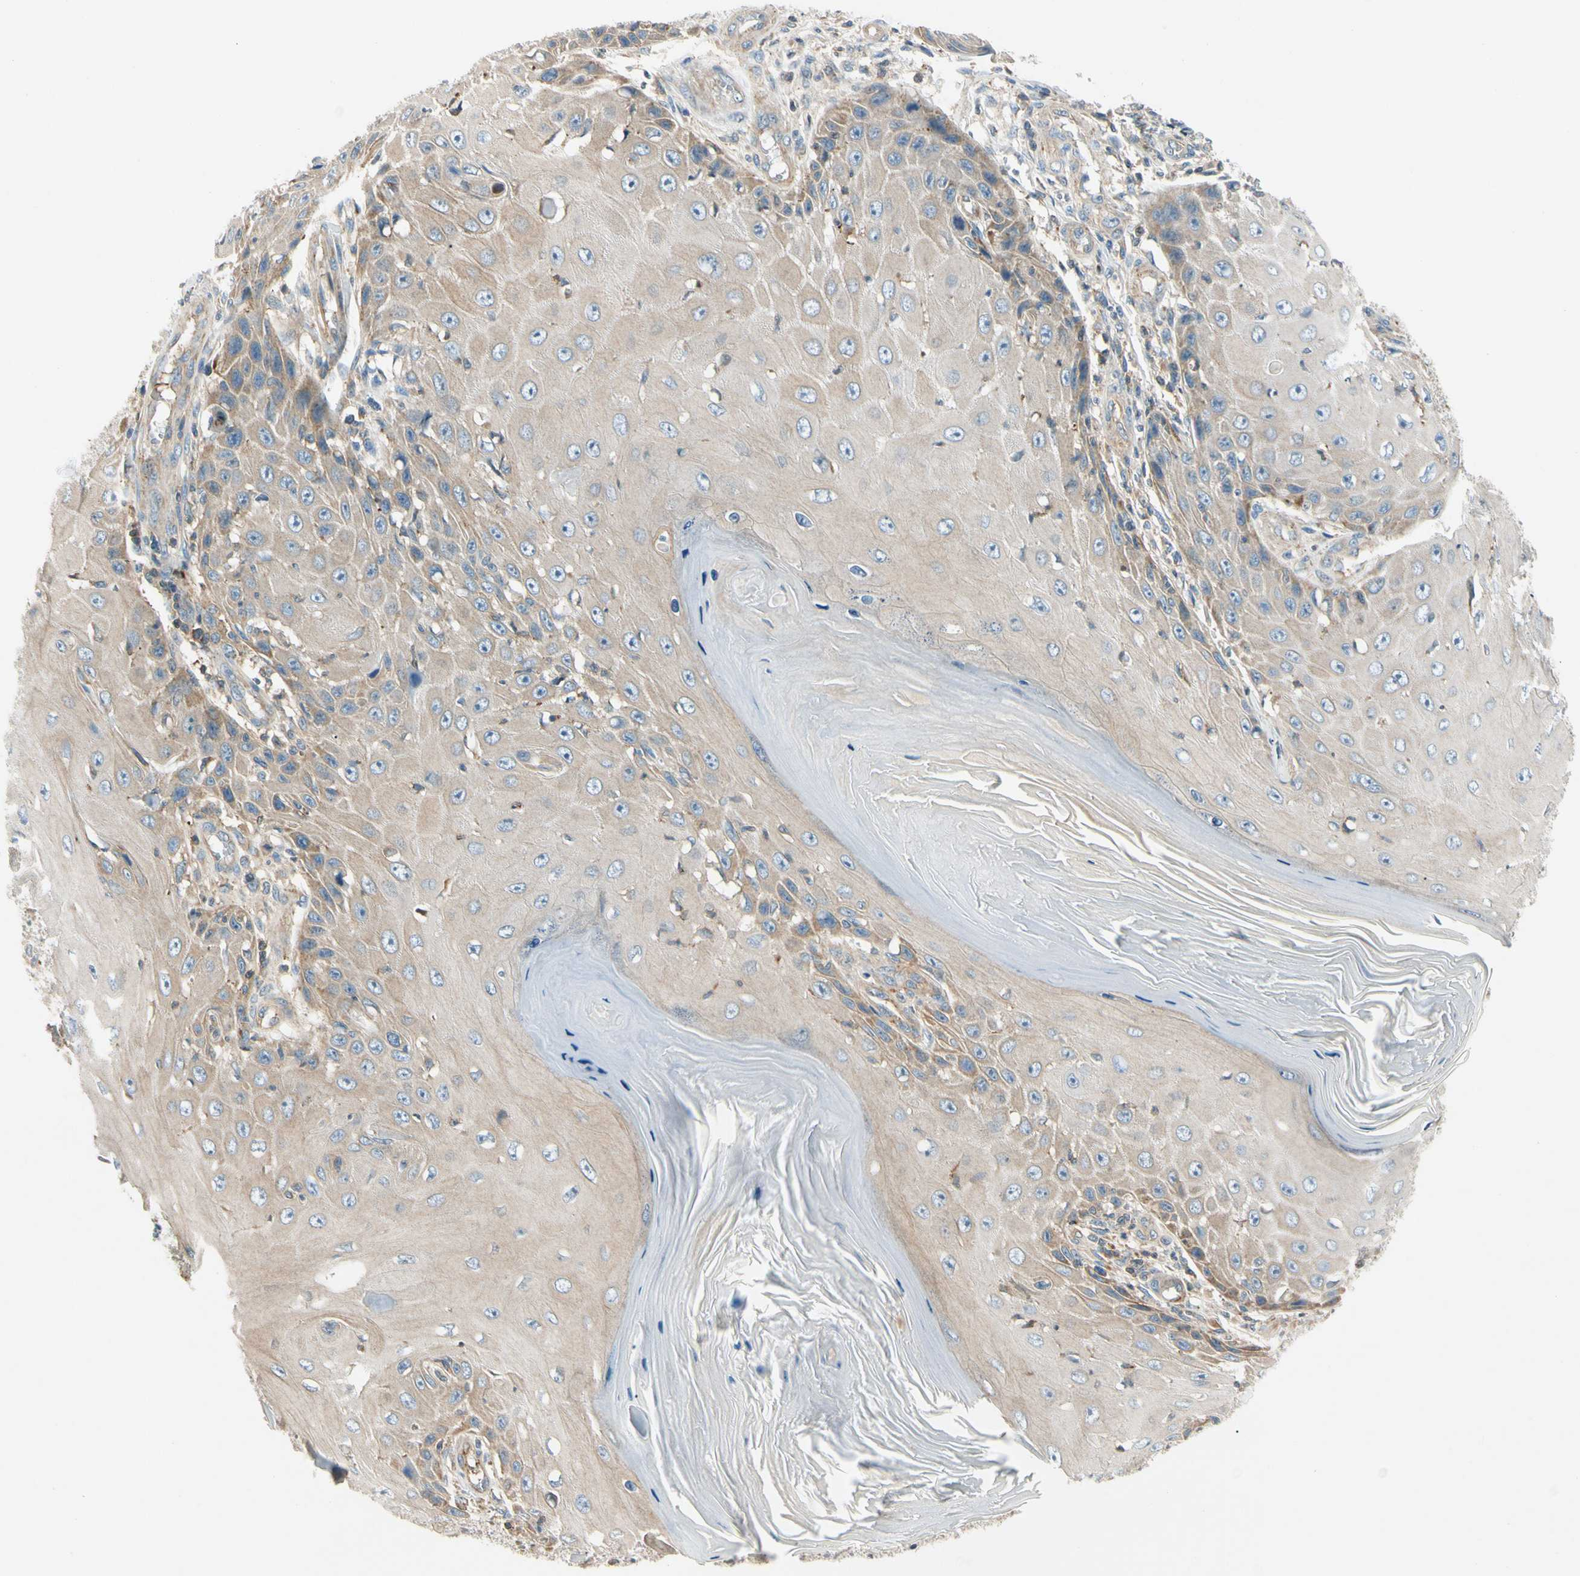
{"staining": {"intensity": "weak", "quantity": "25%-75%", "location": "cytoplasmic/membranous"}, "tissue": "skin cancer", "cell_type": "Tumor cells", "image_type": "cancer", "snomed": [{"axis": "morphology", "description": "Squamous cell carcinoma, NOS"}, {"axis": "topography", "description": "Skin"}], "caption": "Tumor cells display low levels of weak cytoplasmic/membranous expression in about 25%-75% of cells in skin cancer.", "gene": "CDH6", "patient": {"sex": "female", "age": 73}}